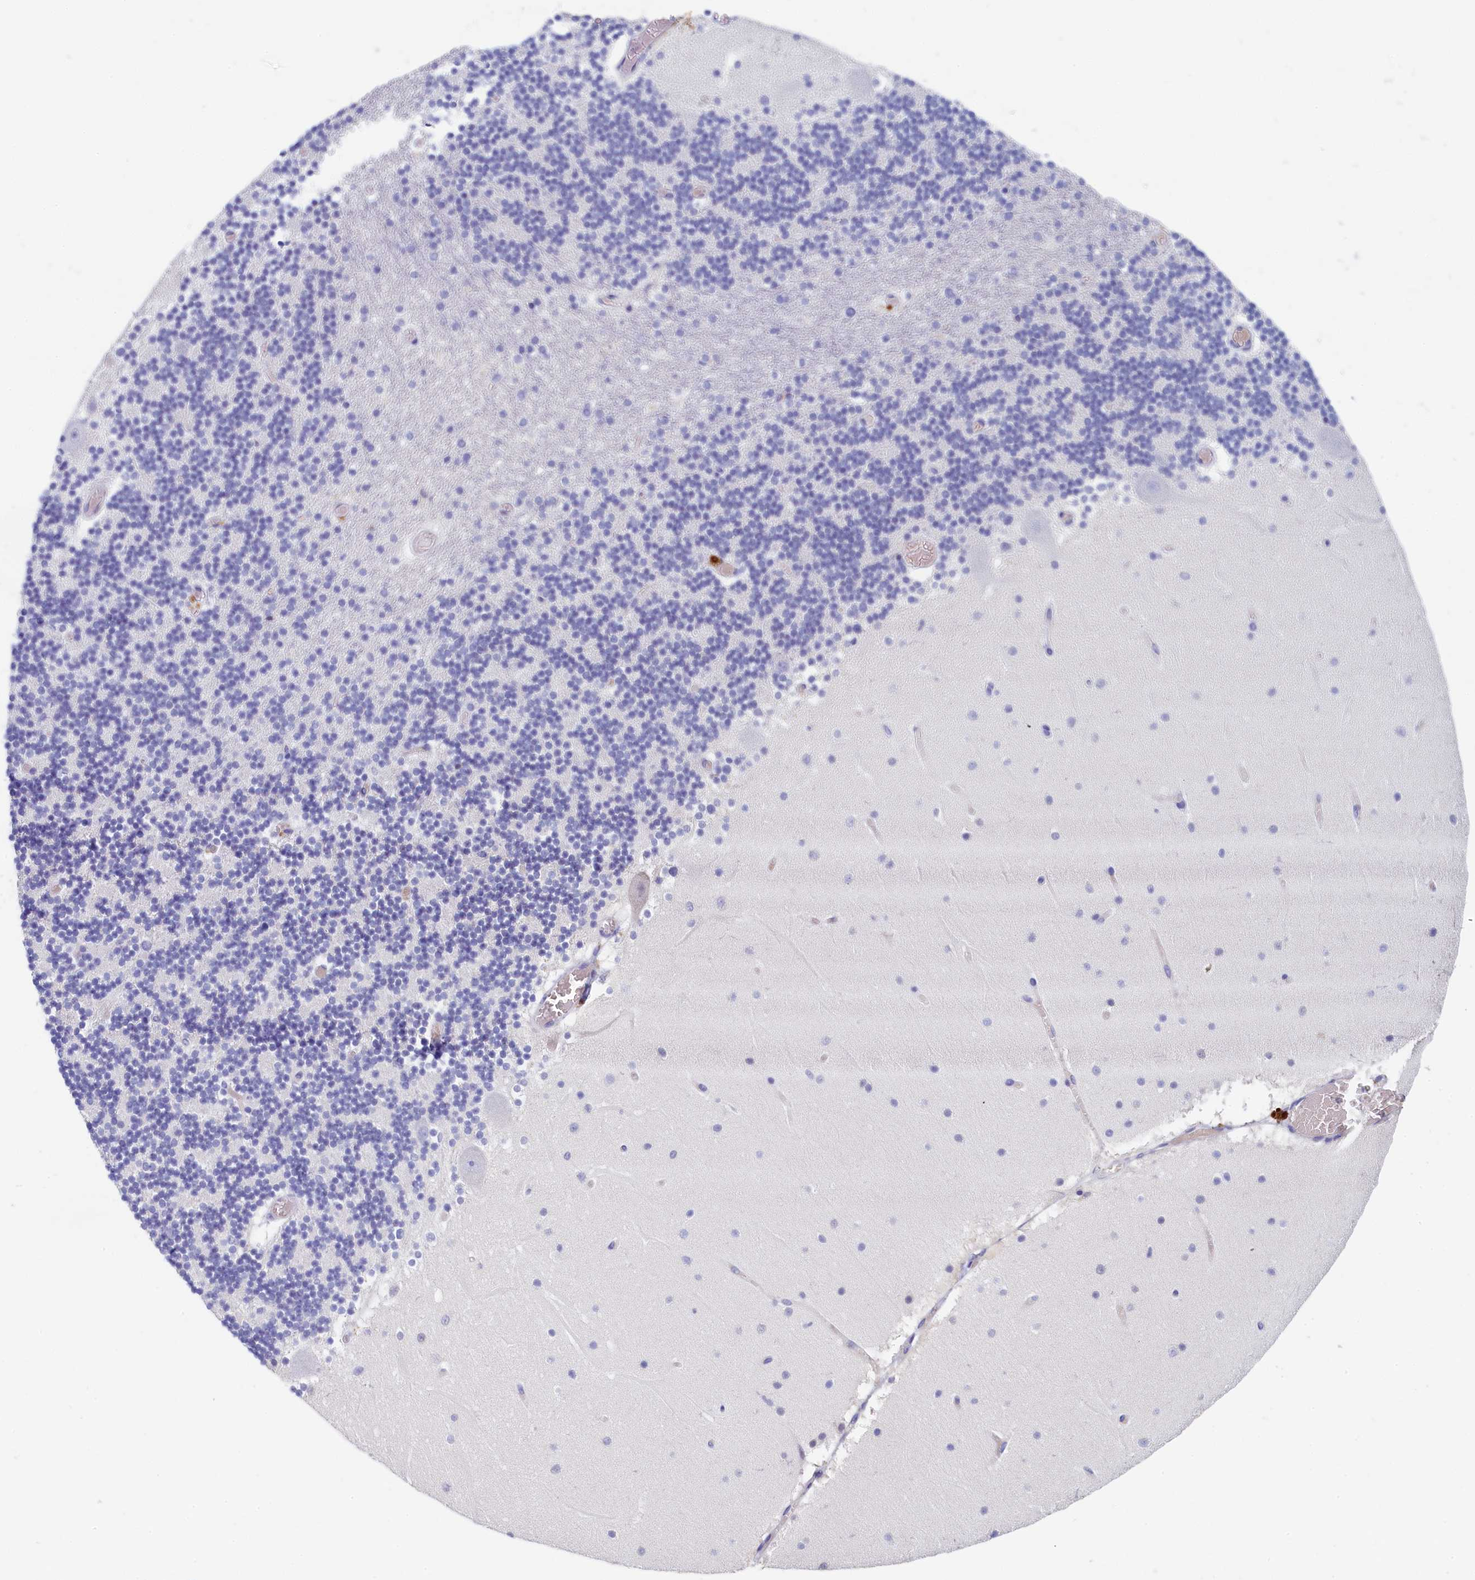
{"staining": {"intensity": "negative", "quantity": "none", "location": "none"}, "tissue": "cerebellum", "cell_type": "Cells in granular layer", "image_type": "normal", "snomed": [{"axis": "morphology", "description": "Normal tissue, NOS"}, {"axis": "topography", "description": "Cerebellum"}], "caption": "IHC micrograph of normal cerebellum: cerebellum stained with DAB exhibits no significant protein expression in cells in granular layer. (IHC, brightfield microscopy, high magnification).", "gene": "GUCA1C", "patient": {"sex": "female", "age": 28}}